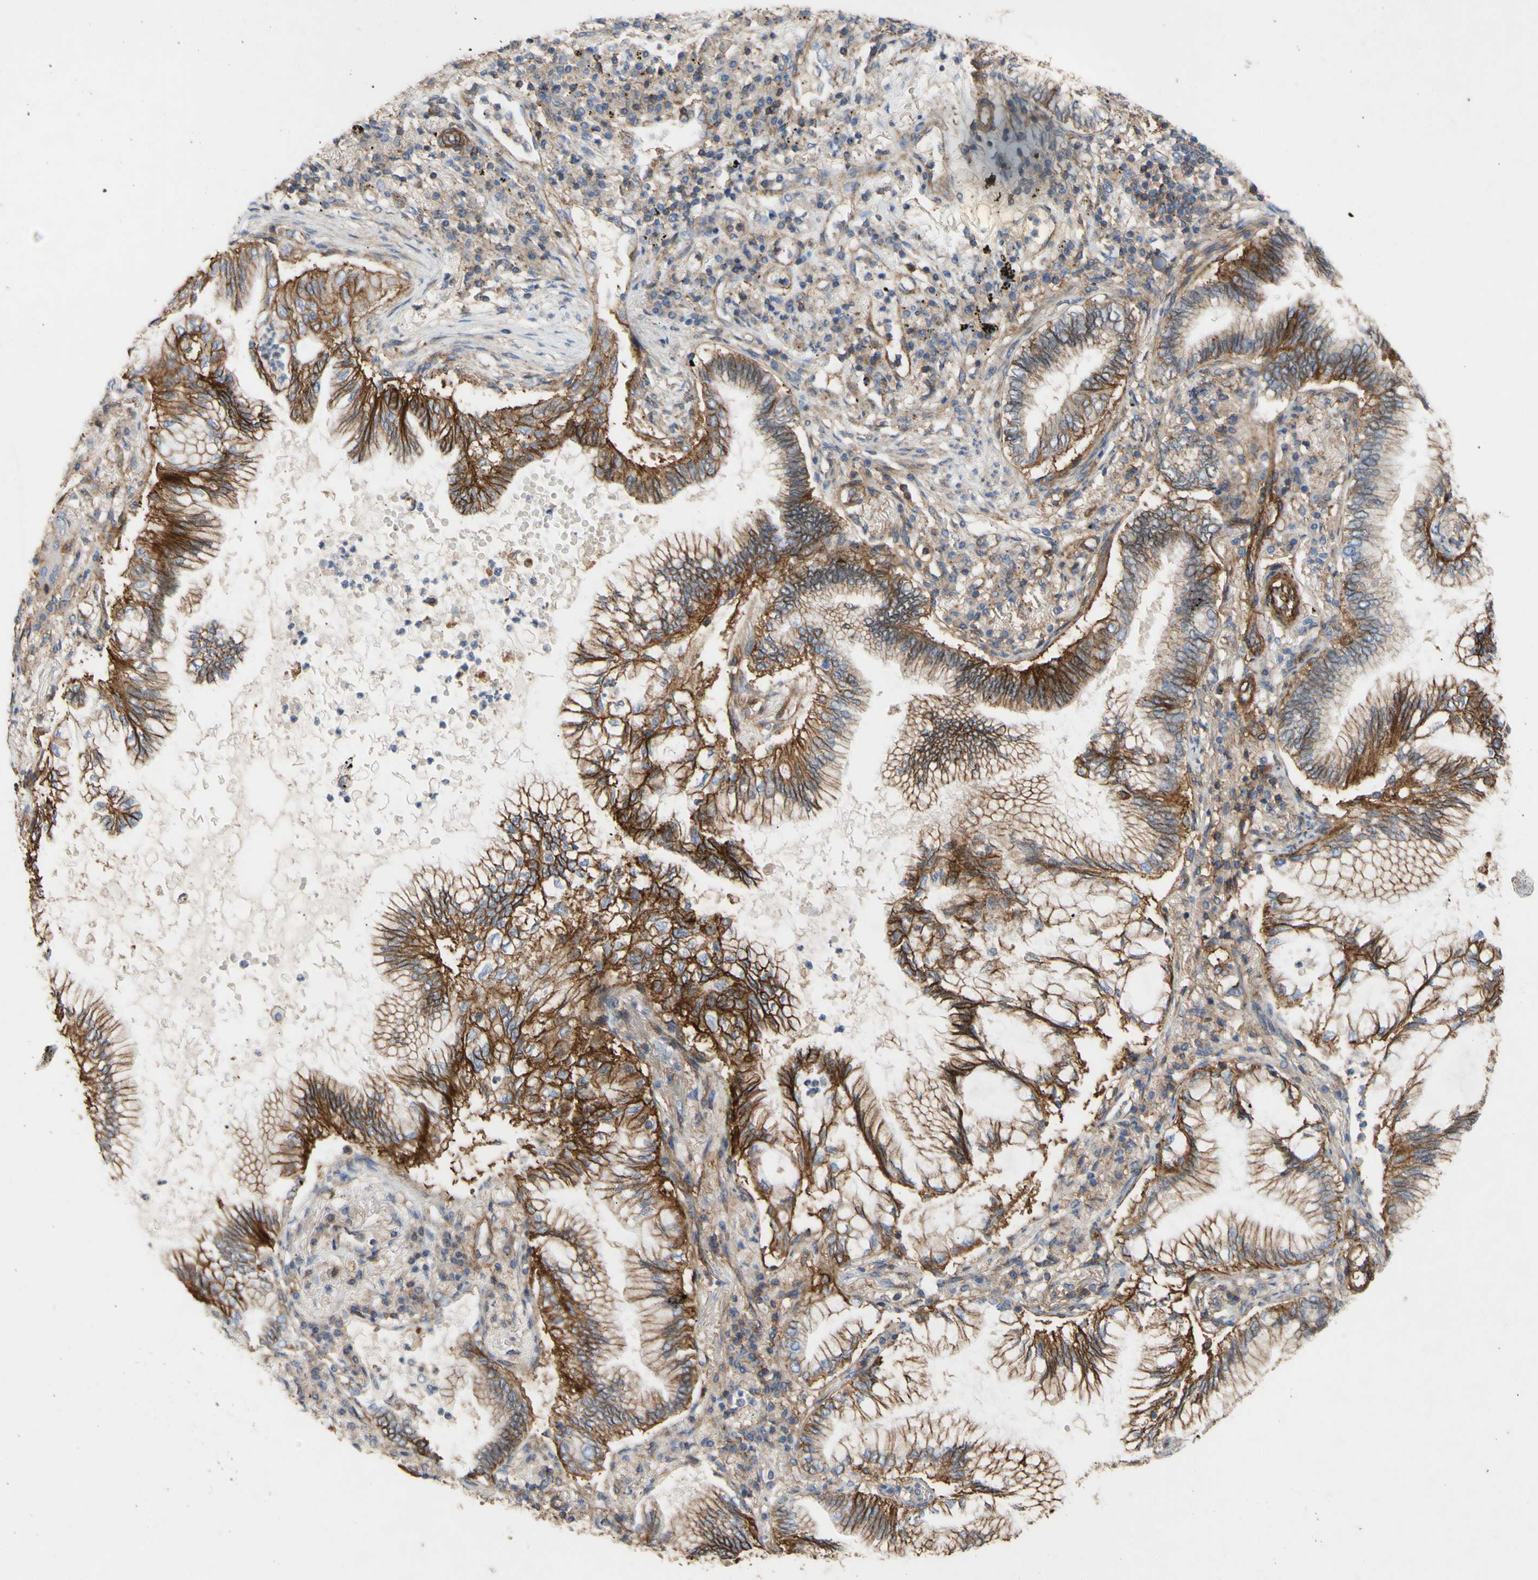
{"staining": {"intensity": "strong", "quantity": ">75%", "location": "cytoplasmic/membranous"}, "tissue": "lung cancer", "cell_type": "Tumor cells", "image_type": "cancer", "snomed": [{"axis": "morphology", "description": "Normal tissue, NOS"}, {"axis": "morphology", "description": "Adenocarcinoma, NOS"}, {"axis": "topography", "description": "Bronchus"}, {"axis": "topography", "description": "Lung"}], "caption": "Immunohistochemical staining of human lung cancer displays high levels of strong cytoplasmic/membranous staining in approximately >75% of tumor cells. (IHC, brightfield microscopy, high magnification).", "gene": "ATP2A3", "patient": {"sex": "female", "age": 70}}